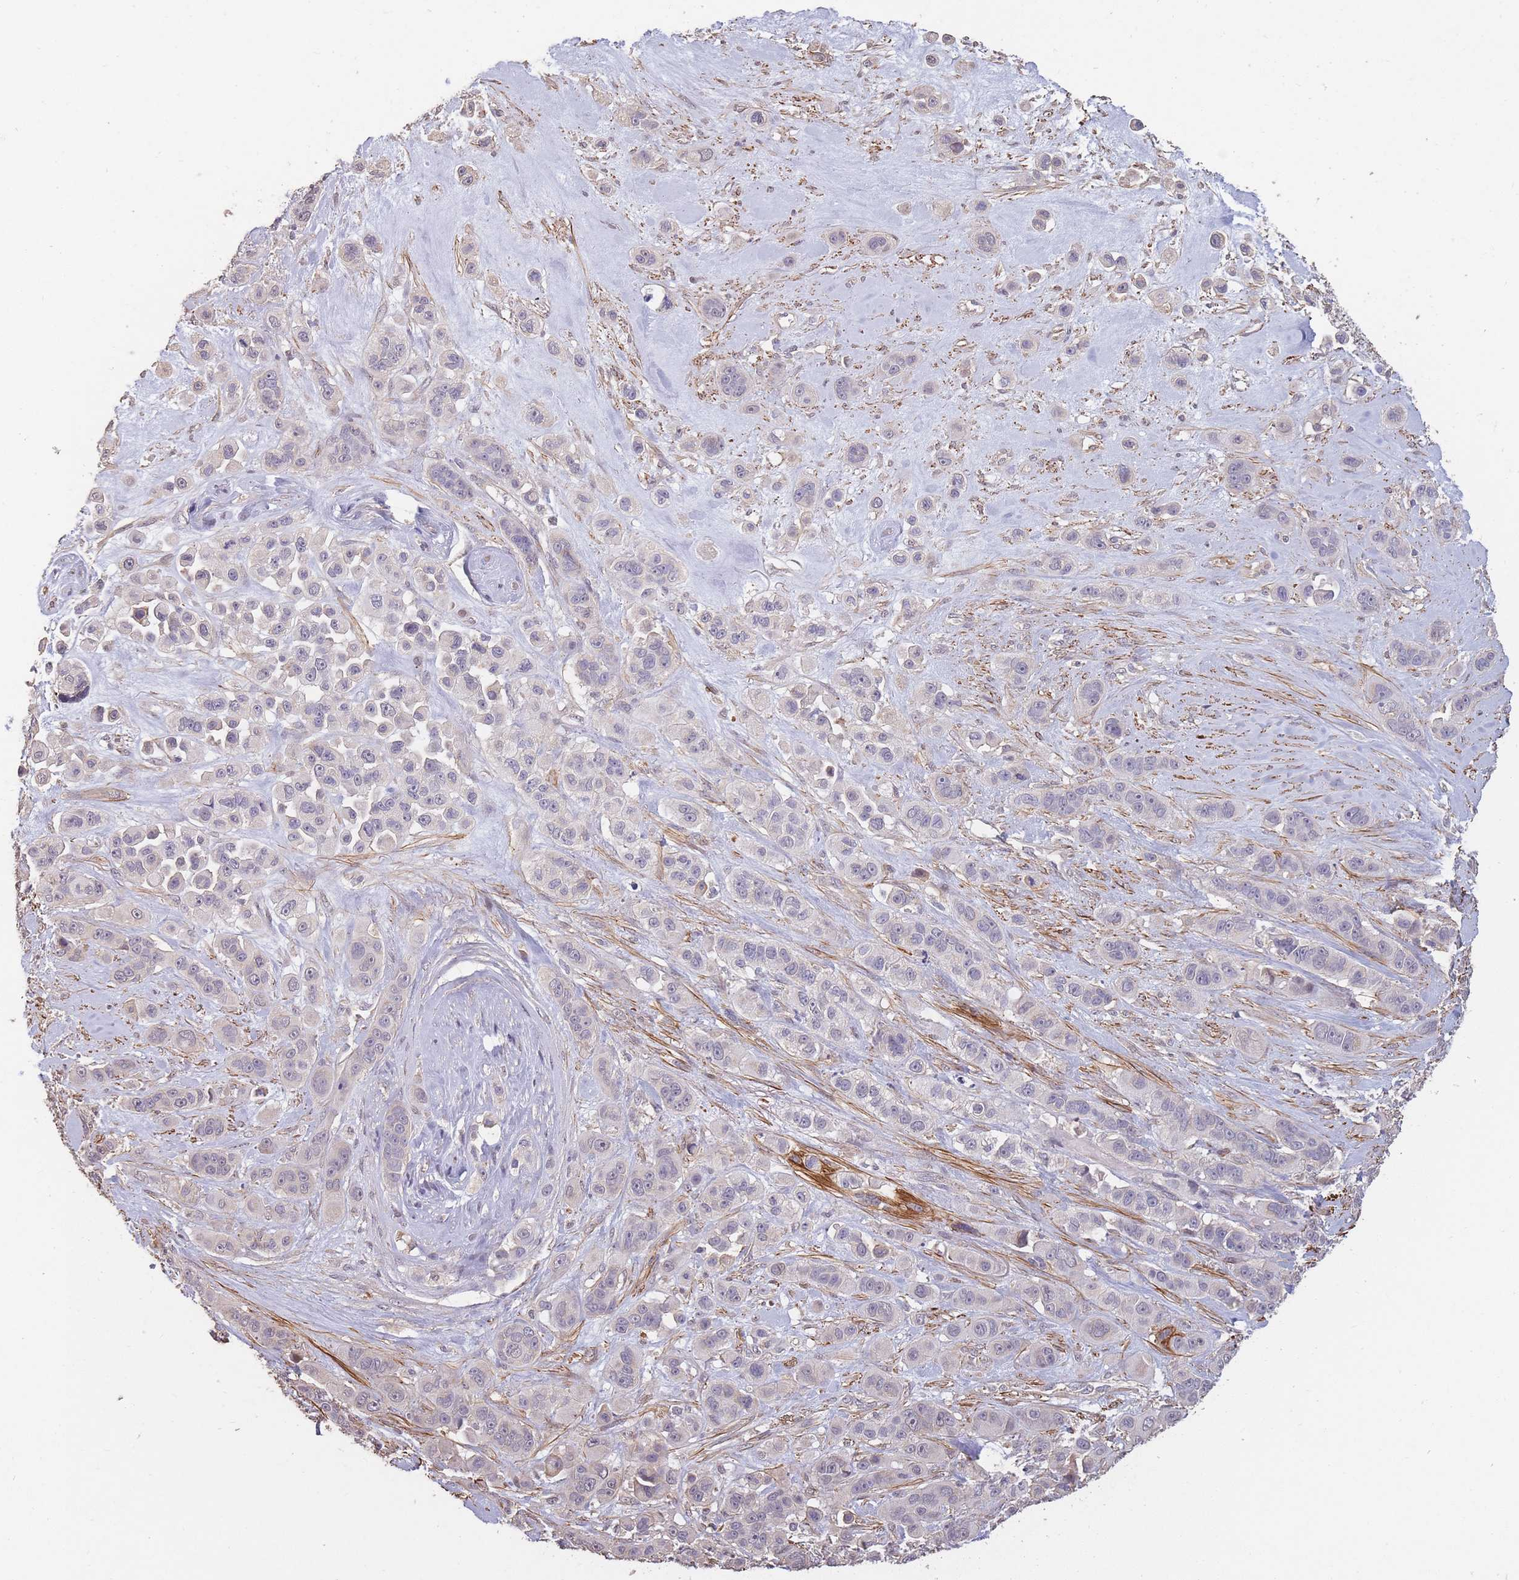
{"staining": {"intensity": "negative", "quantity": "none", "location": "none"}, "tissue": "skin cancer", "cell_type": "Tumor cells", "image_type": "cancer", "snomed": [{"axis": "morphology", "description": "Squamous cell carcinoma, NOS"}, {"axis": "topography", "description": "Skin"}], "caption": "Skin squamous cell carcinoma was stained to show a protein in brown. There is no significant expression in tumor cells. (DAB immunohistochemistry (IHC) with hematoxylin counter stain).", "gene": "NLRC4", "patient": {"sex": "male", "age": 67}}